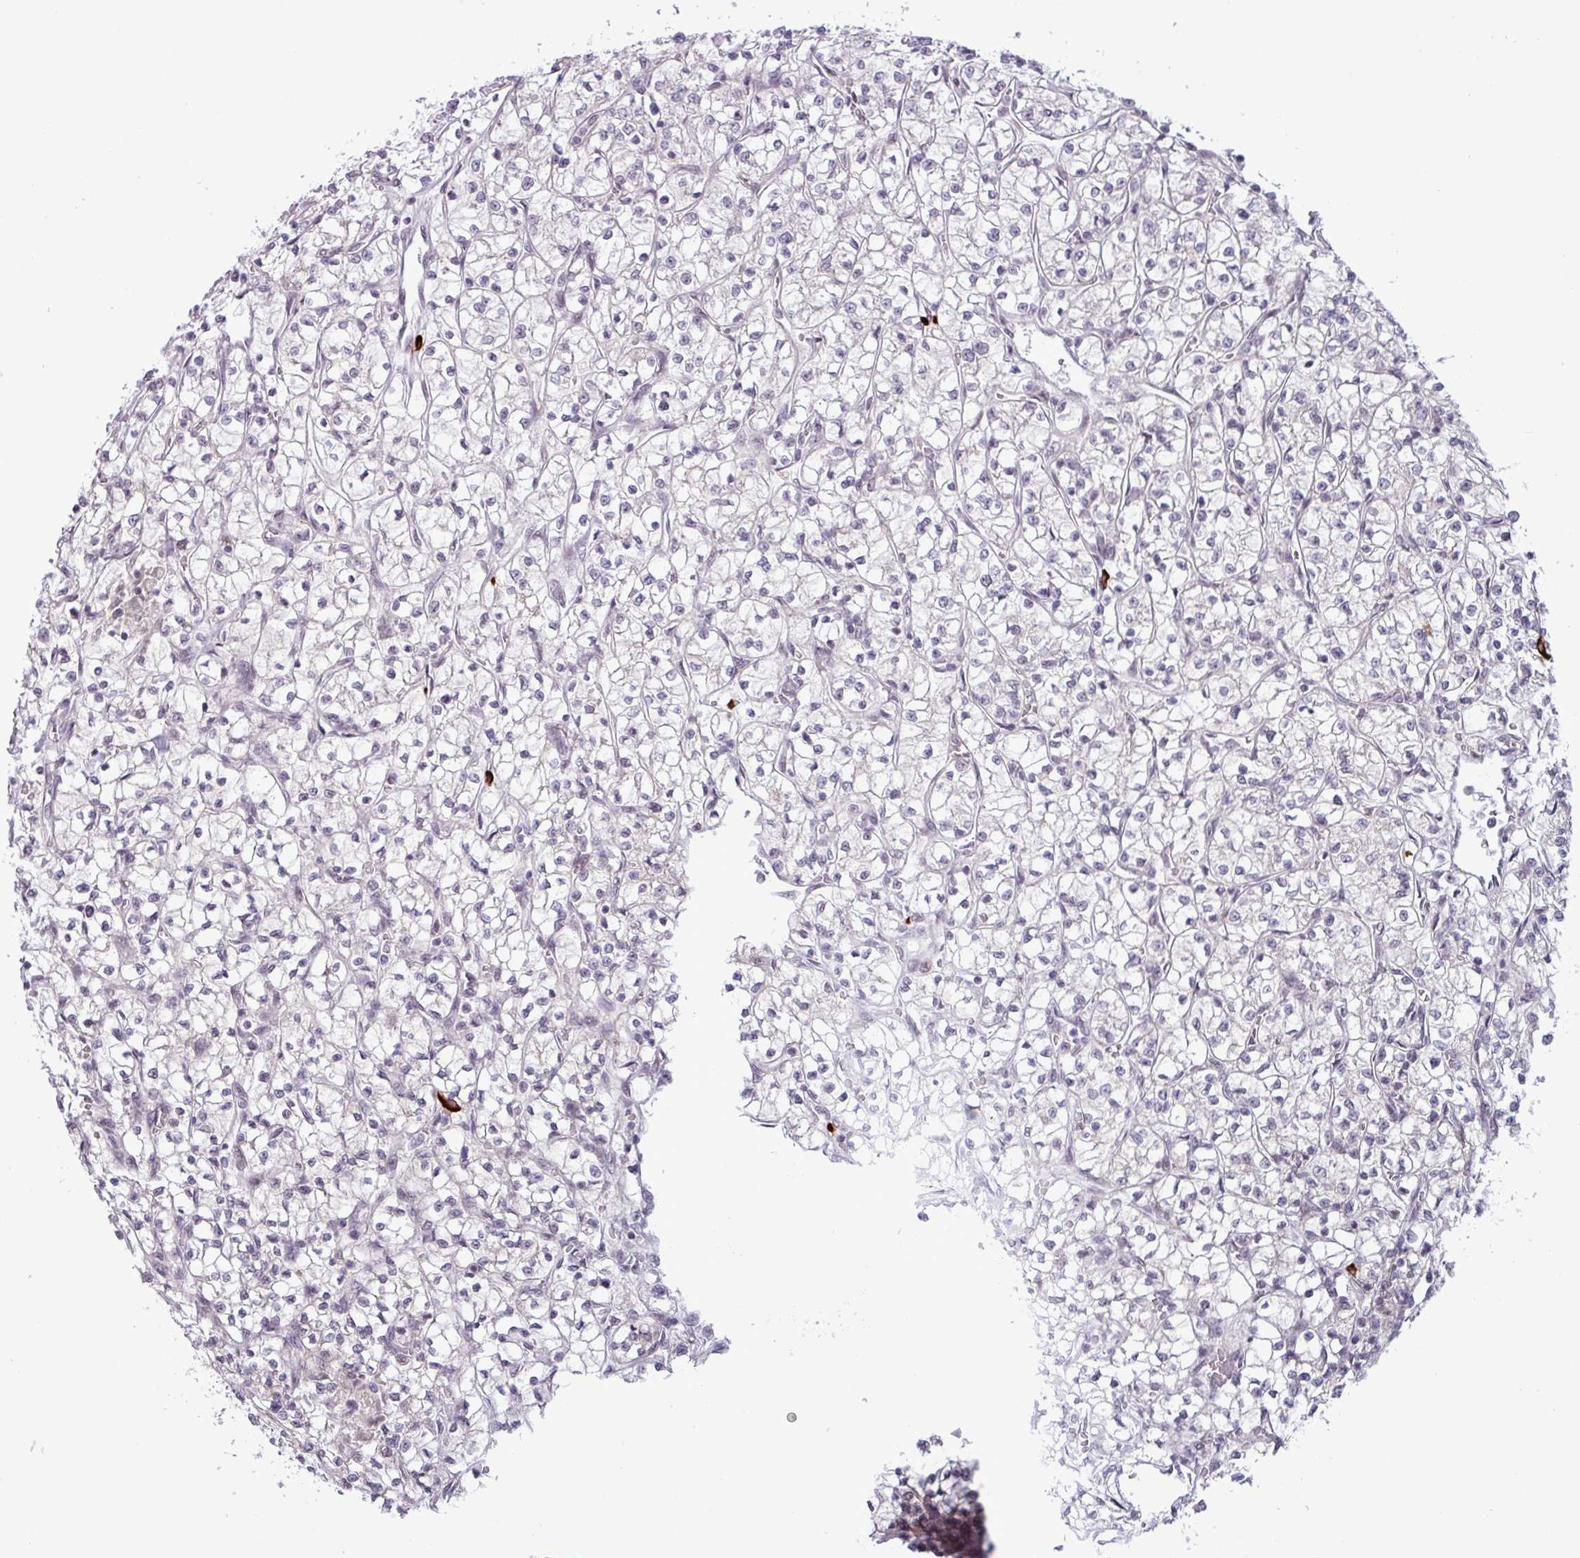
{"staining": {"intensity": "negative", "quantity": "none", "location": "none"}, "tissue": "renal cancer", "cell_type": "Tumor cells", "image_type": "cancer", "snomed": [{"axis": "morphology", "description": "Adenocarcinoma, NOS"}, {"axis": "topography", "description": "Kidney"}], "caption": "A histopathology image of human renal cancer (adenocarcinoma) is negative for staining in tumor cells.", "gene": "NOTCH2", "patient": {"sex": "female", "age": 64}}